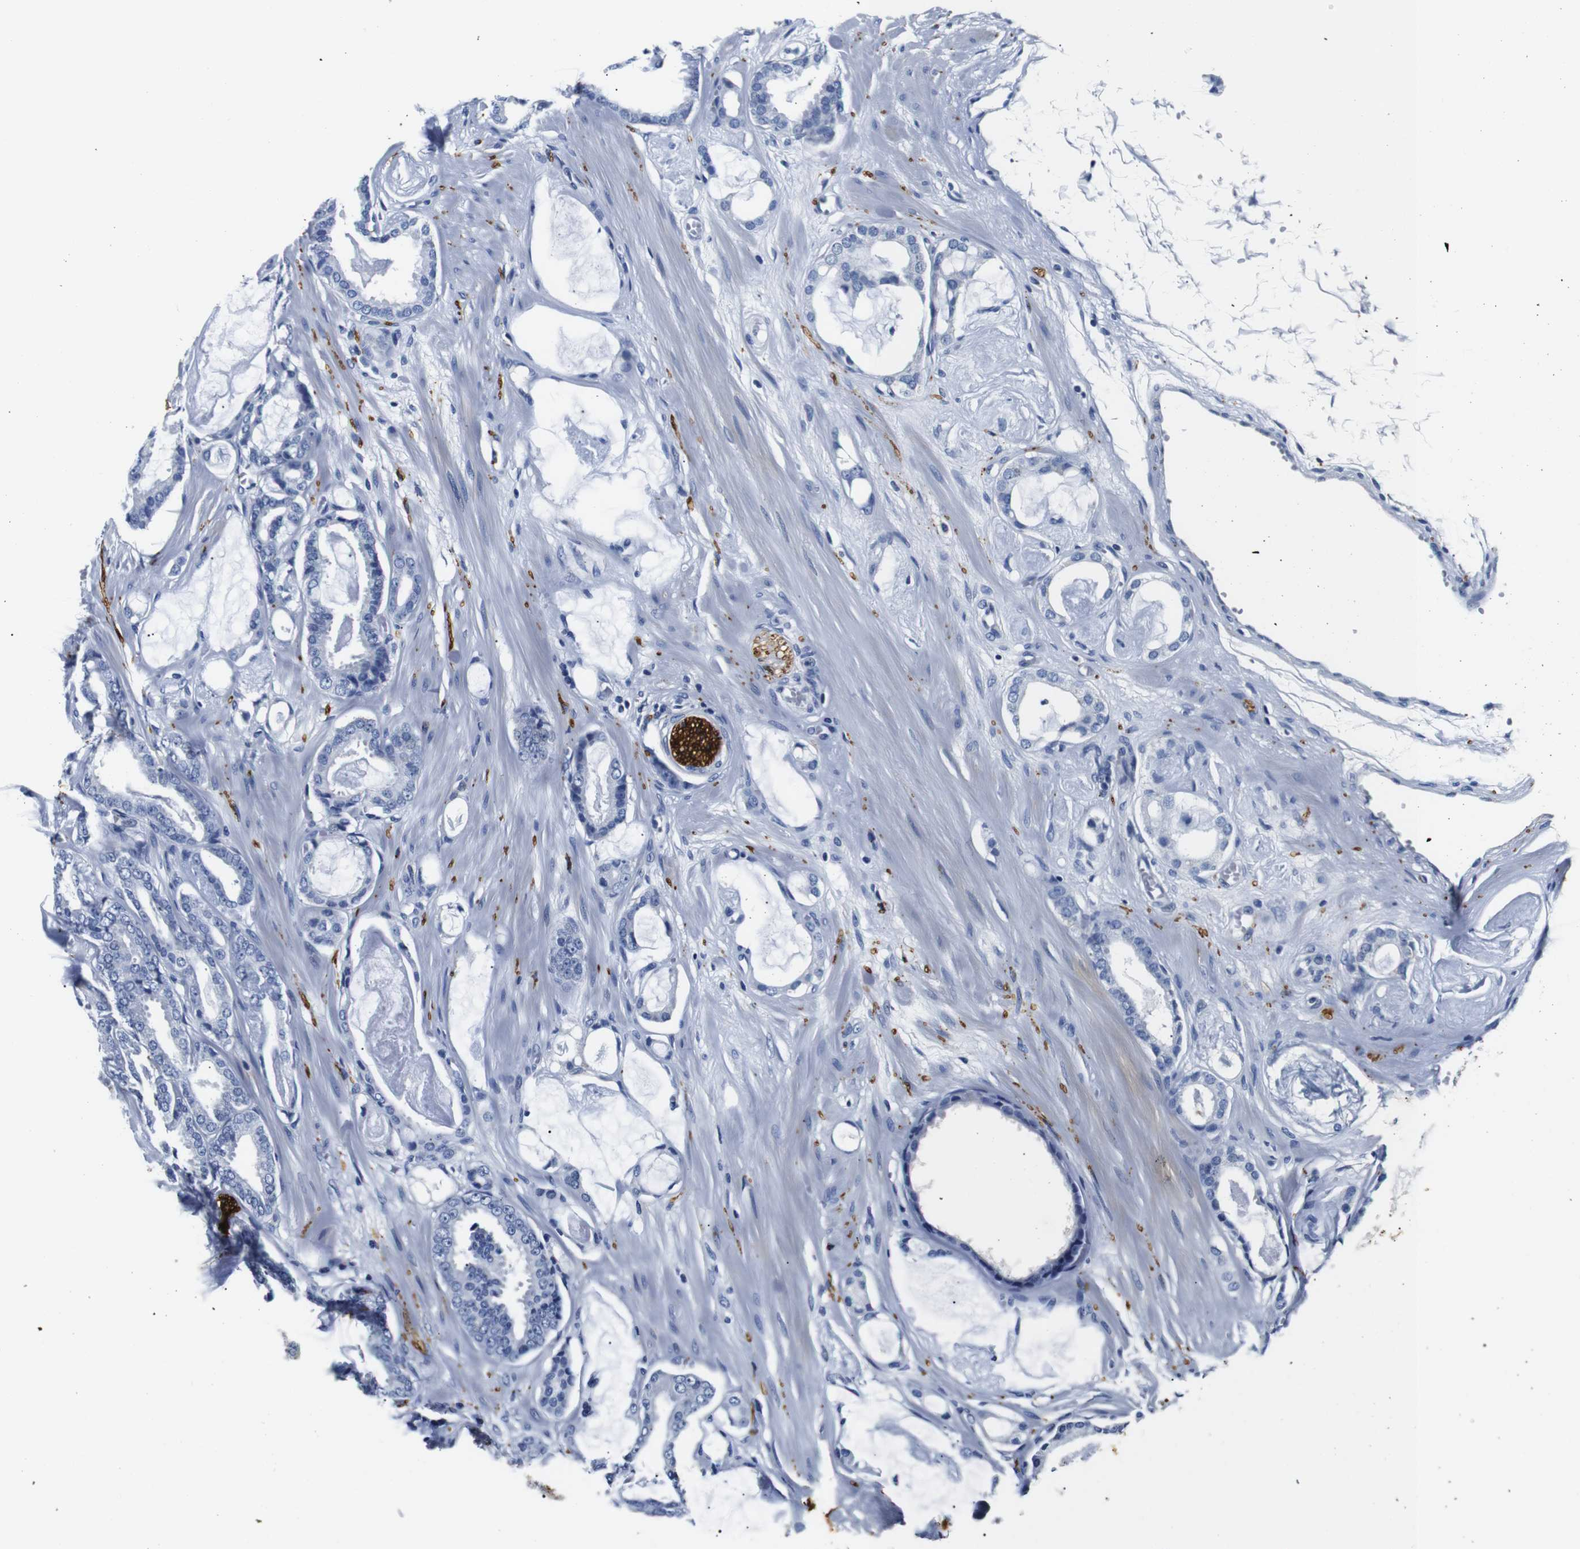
{"staining": {"intensity": "negative", "quantity": "none", "location": "none"}, "tissue": "prostate cancer", "cell_type": "Tumor cells", "image_type": "cancer", "snomed": [{"axis": "morphology", "description": "Adenocarcinoma, Low grade"}, {"axis": "topography", "description": "Prostate"}], "caption": "IHC photomicrograph of prostate adenocarcinoma (low-grade) stained for a protein (brown), which demonstrates no positivity in tumor cells.", "gene": "GAP43", "patient": {"sex": "male", "age": 53}}